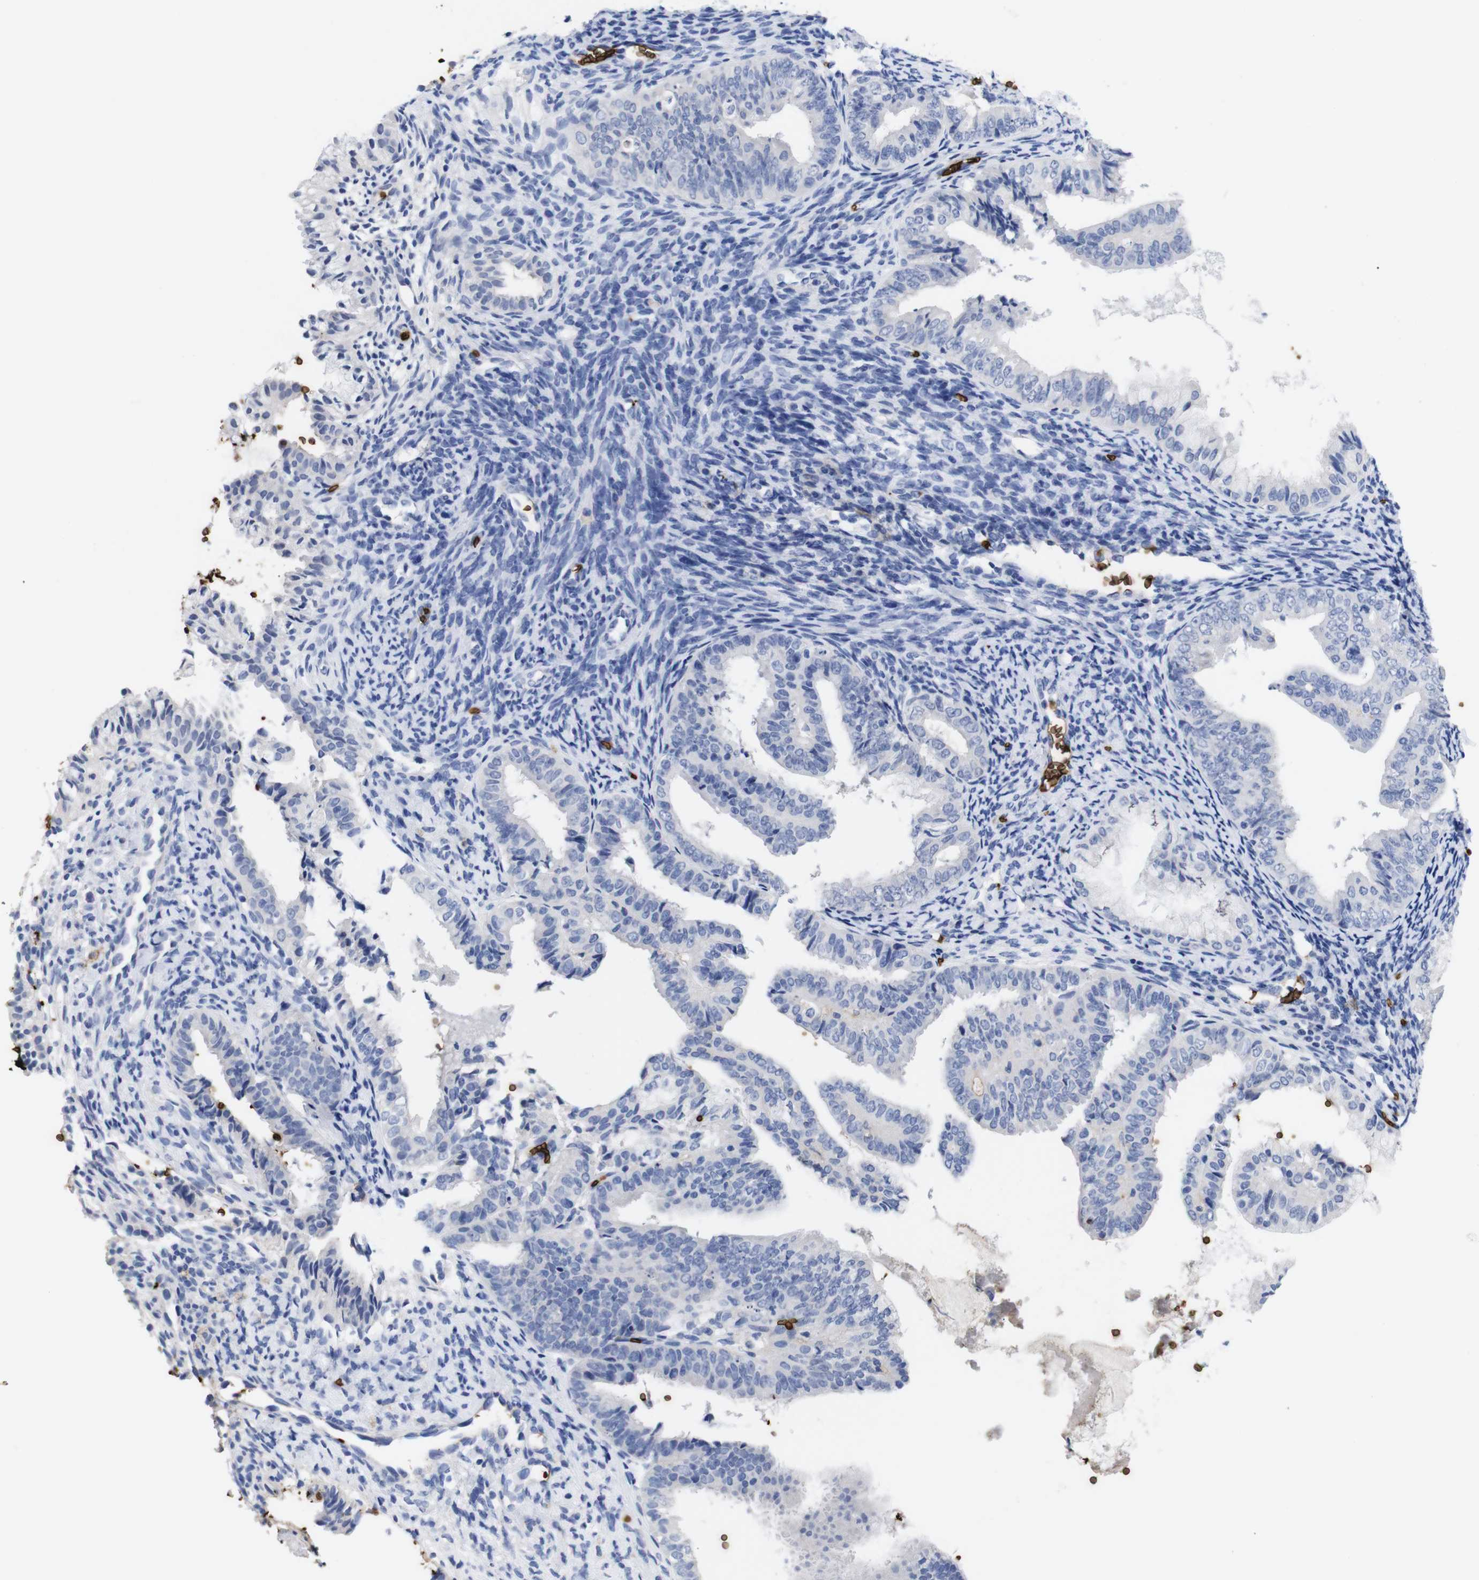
{"staining": {"intensity": "negative", "quantity": "none", "location": "none"}, "tissue": "endometrial cancer", "cell_type": "Tumor cells", "image_type": "cancer", "snomed": [{"axis": "morphology", "description": "Adenocarcinoma, NOS"}, {"axis": "topography", "description": "Endometrium"}], "caption": "An immunohistochemistry (IHC) image of adenocarcinoma (endometrial) is shown. There is no staining in tumor cells of adenocarcinoma (endometrial).", "gene": "S1PR2", "patient": {"sex": "female", "age": 63}}